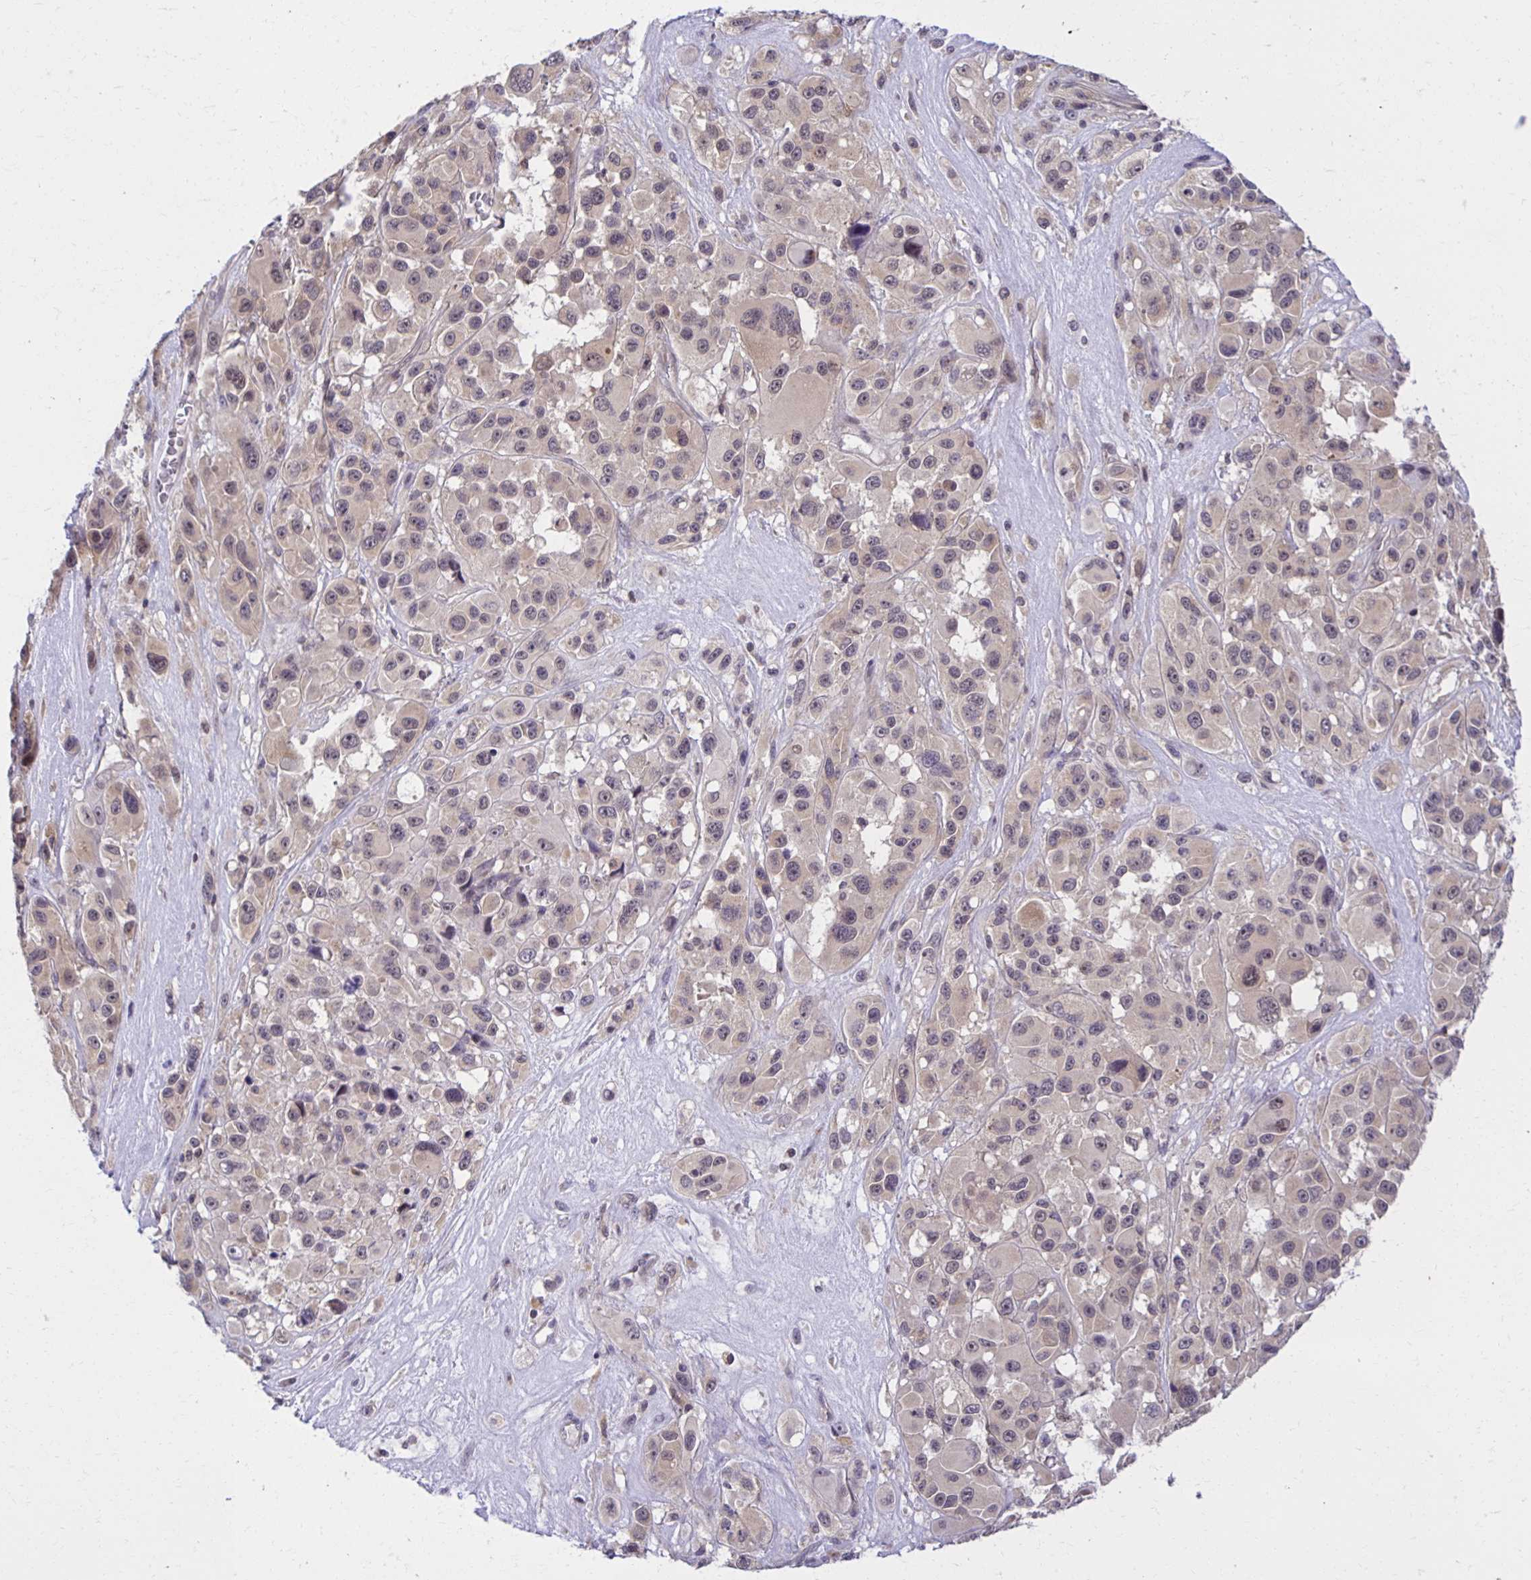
{"staining": {"intensity": "negative", "quantity": "none", "location": "none"}, "tissue": "melanoma", "cell_type": "Tumor cells", "image_type": "cancer", "snomed": [{"axis": "morphology", "description": "Malignant melanoma, Metastatic site"}, {"axis": "topography", "description": "Lymph node"}], "caption": "The immunohistochemistry (IHC) micrograph has no significant expression in tumor cells of malignant melanoma (metastatic site) tissue. Brightfield microscopy of IHC stained with DAB (brown) and hematoxylin (blue), captured at high magnification.", "gene": "MIEN1", "patient": {"sex": "female", "age": 65}}